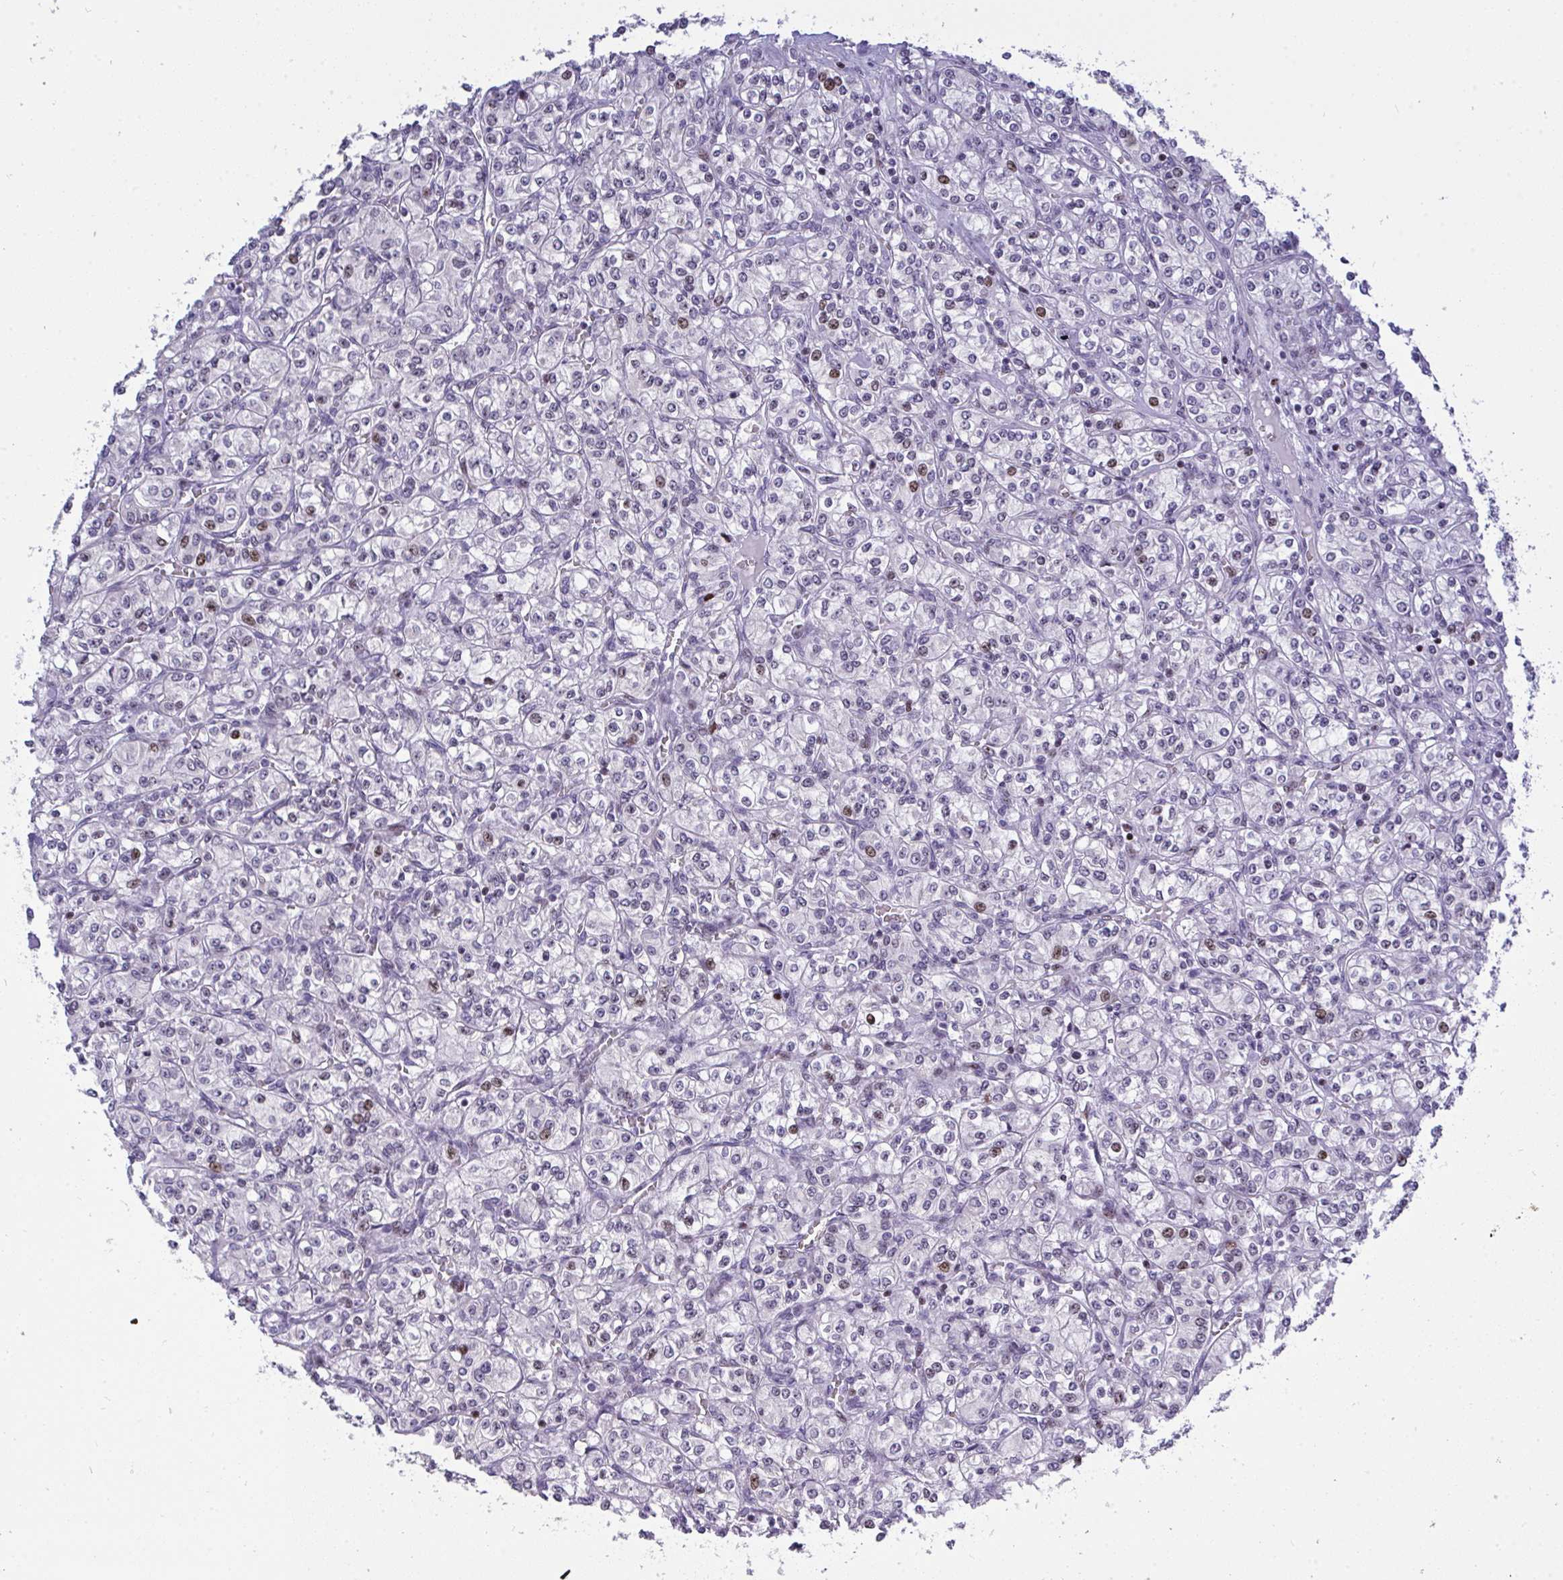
{"staining": {"intensity": "moderate", "quantity": "<25%", "location": "nuclear"}, "tissue": "renal cancer", "cell_type": "Tumor cells", "image_type": "cancer", "snomed": [{"axis": "morphology", "description": "Adenocarcinoma, NOS"}, {"axis": "topography", "description": "Kidney"}], "caption": "Immunohistochemical staining of renal cancer shows low levels of moderate nuclear protein staining in about <25% of tumor cells. The staining was performed using DAB, with brown indicating positive protein expression. Nuclei are stained blue with hematoxylin.", "gene": "PLPPR3", "patient": {"sex": "male", "age": 77}}